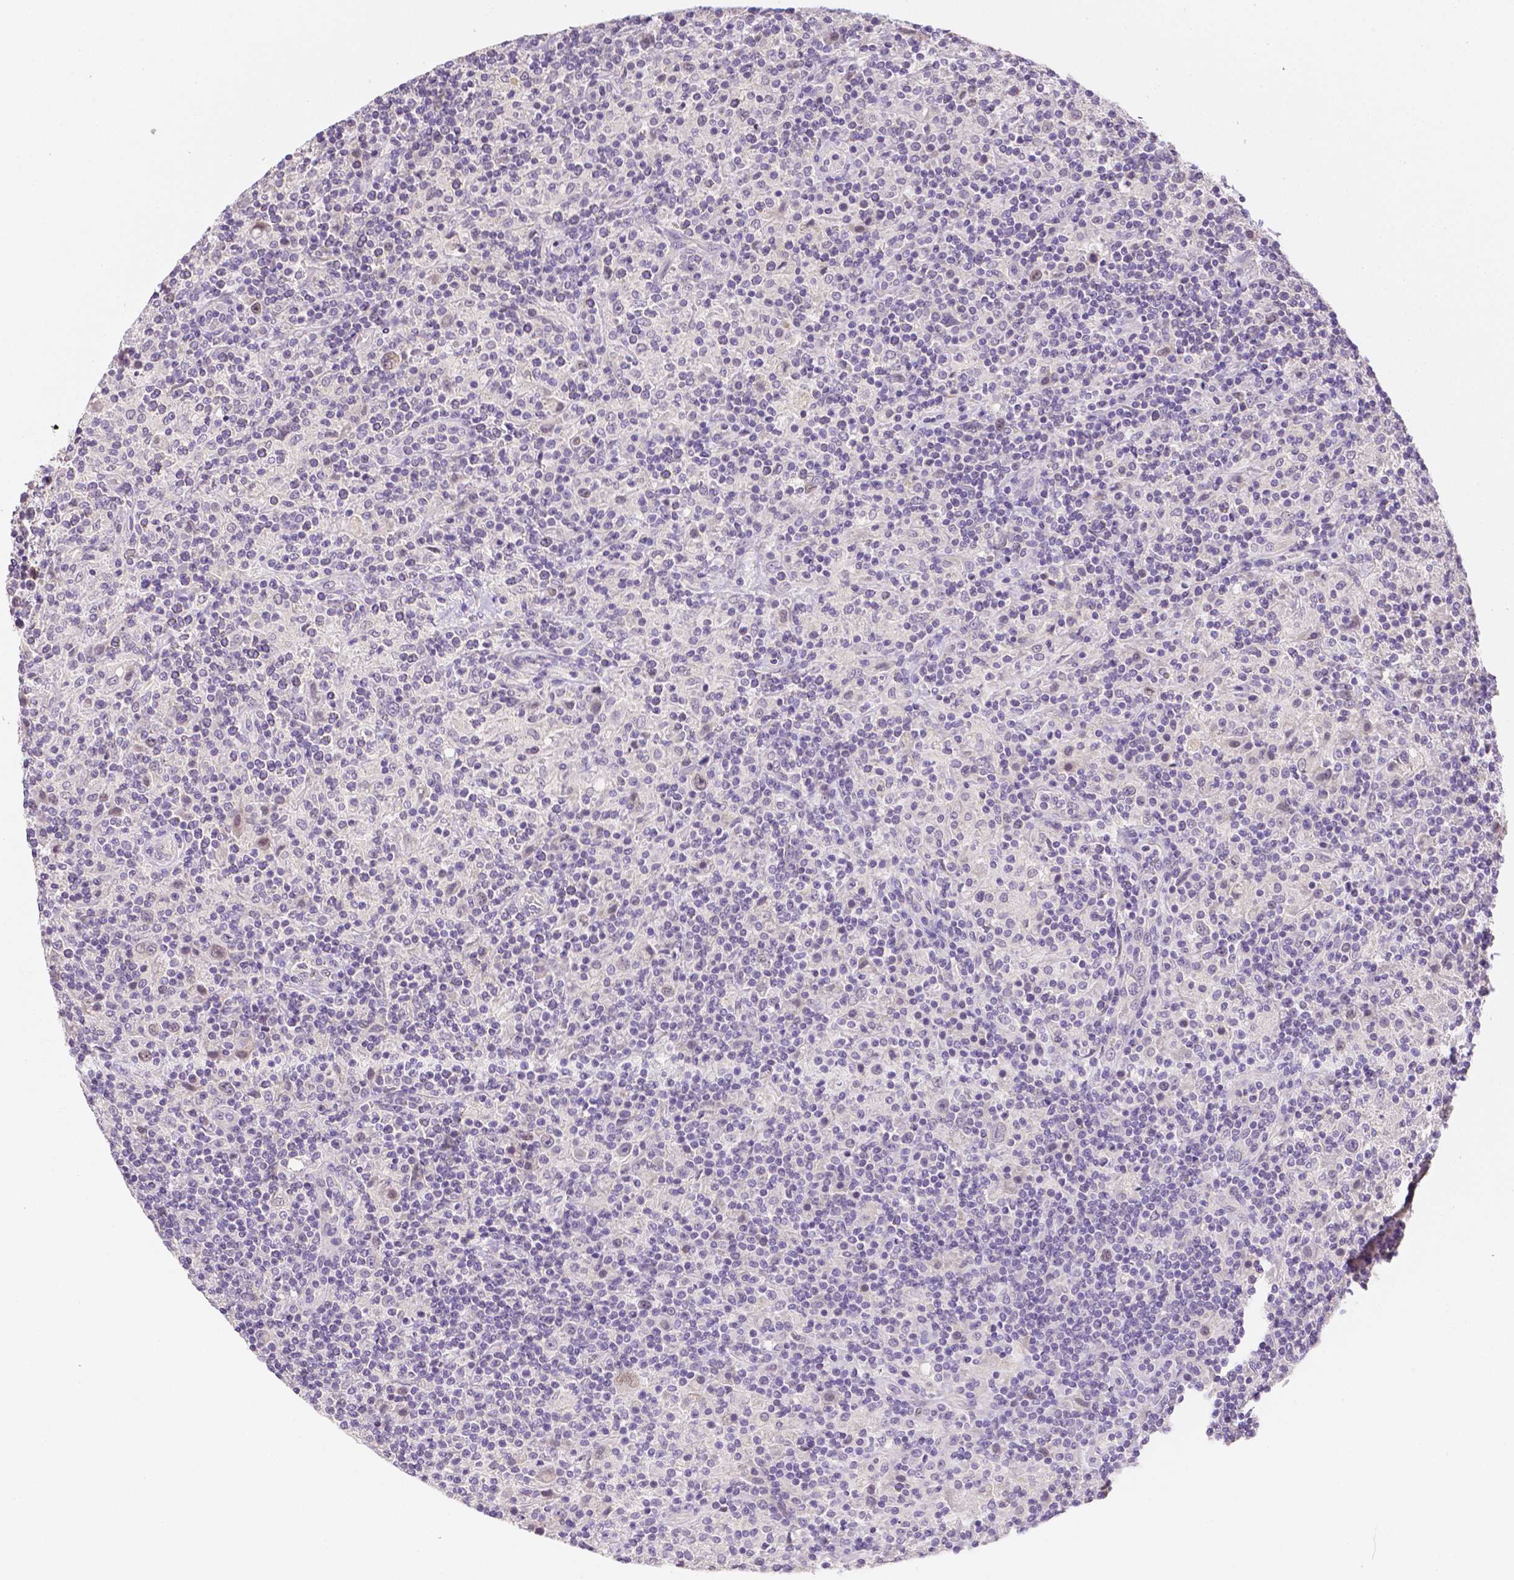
{"staining": {"intensity": "negative", "quantity": "none", "location": "none"}, "tissue": "lymphoma", "cell_type": "Tumor cells", "image_type": "cancer", "snomed": [{"axis": "morphology", "description": "Hodgkin's disease, NOS"}, {"axis": "topography", "description": "Lymph node"}], "caption": "This is an immunohistochemistry (IHC) image of human Hodgkin's disease. There is no positivity in tumor cells.", "gene": "C10orf67", "patient": {"sex": "male", "age": 70}}